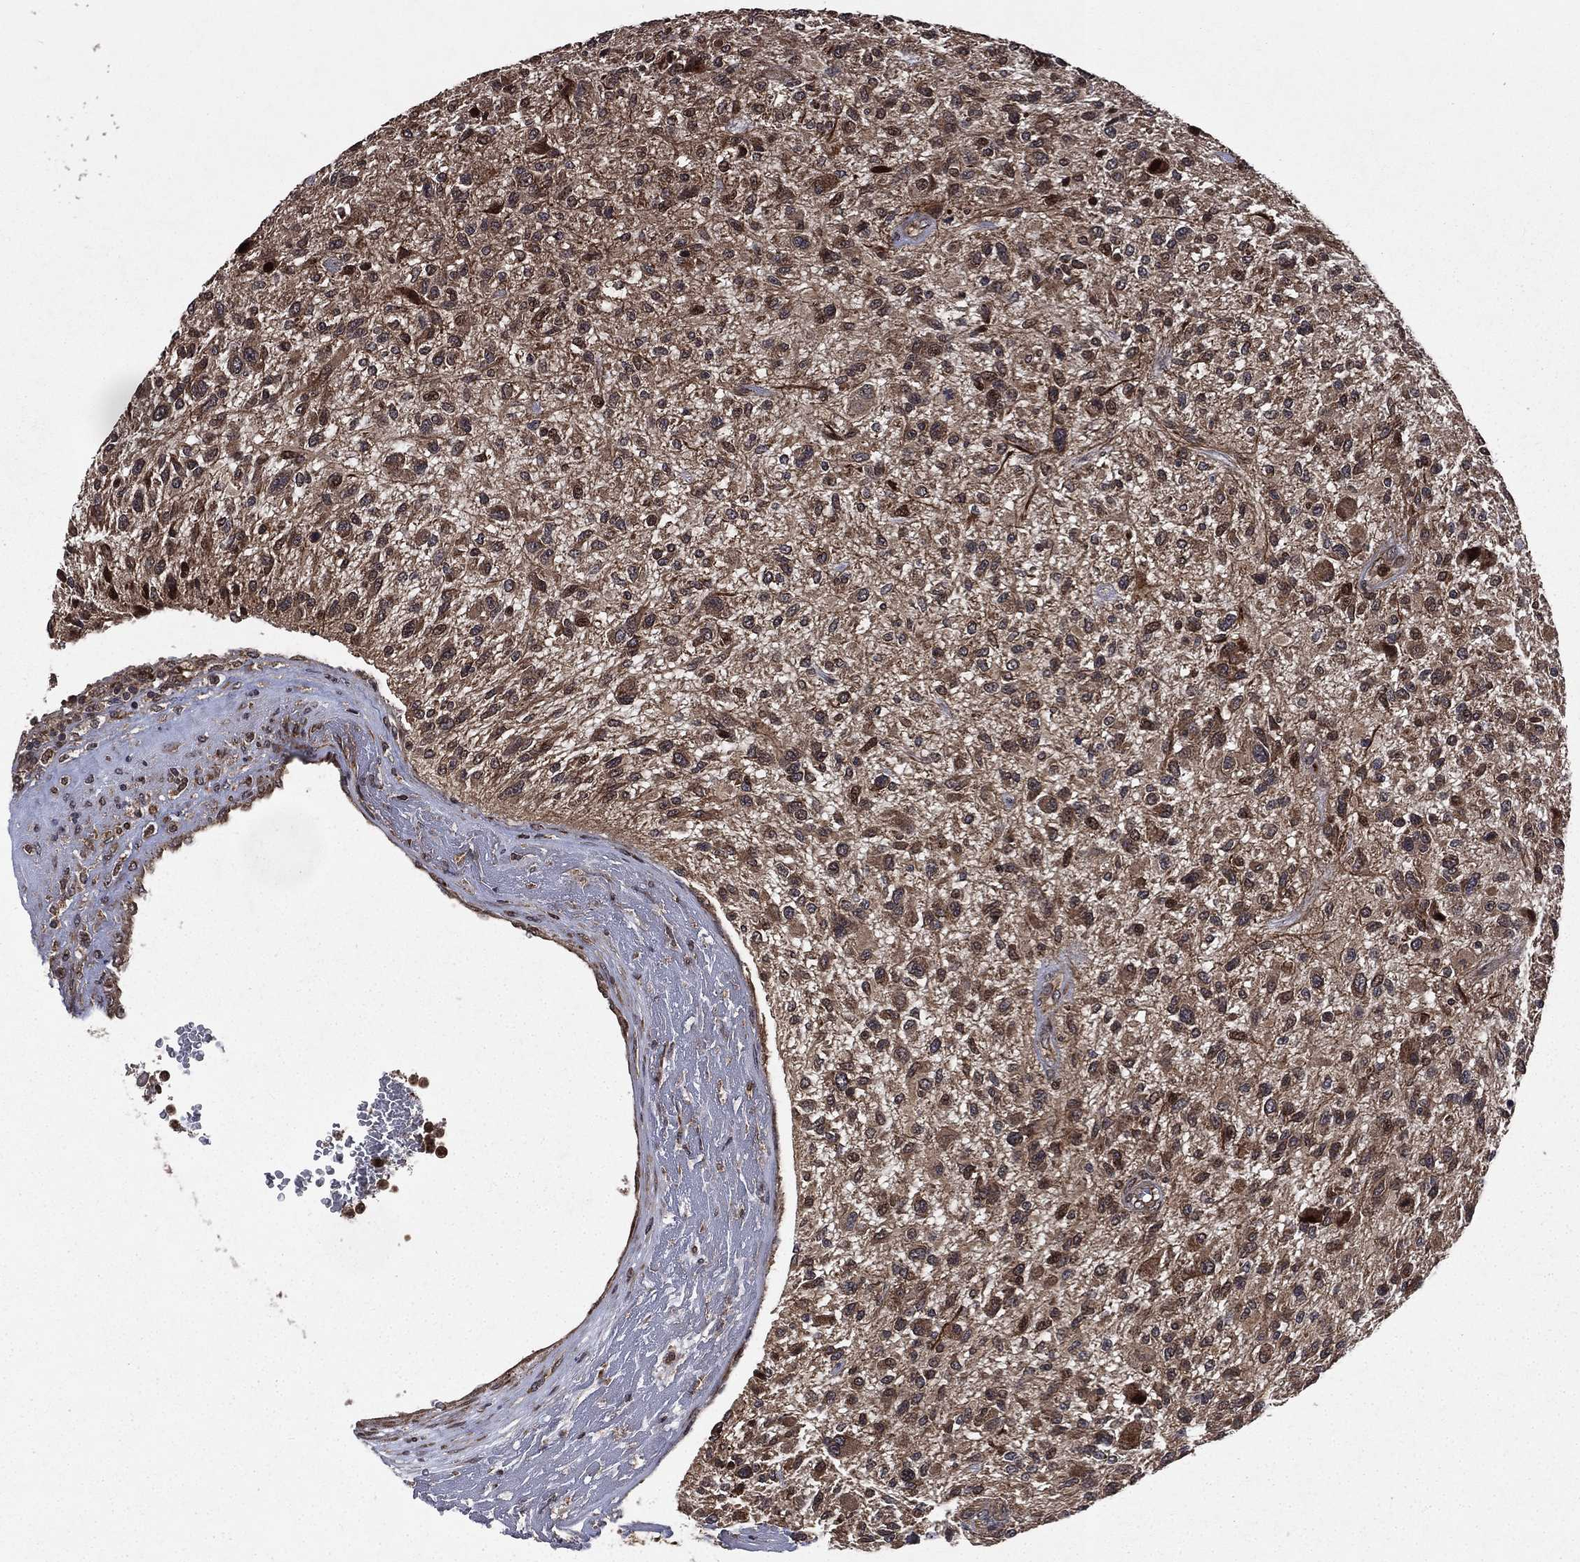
{"staining": {"intensity": "moderate", "quantity": ">75%", "location": "cytoplasmic/membranous"}, "tissue": "glioma", "cell_type": "Tumor cells", "image_type": "cancer", "snomed": [{"axis": "morphology", "description": "Glioma, malignant, High grade"}, {"axis": "topography", "description": "Brain"}], "caption": "An IHC photomicrograph of neoplastic tissue is shown. Protein staining in brown labels moderate cytoplasmic/membranous positivity in malignant high-grade glioma within tumor cells.", "gene": "LENG8", "patient": {"sex": "male", "age": 47}}